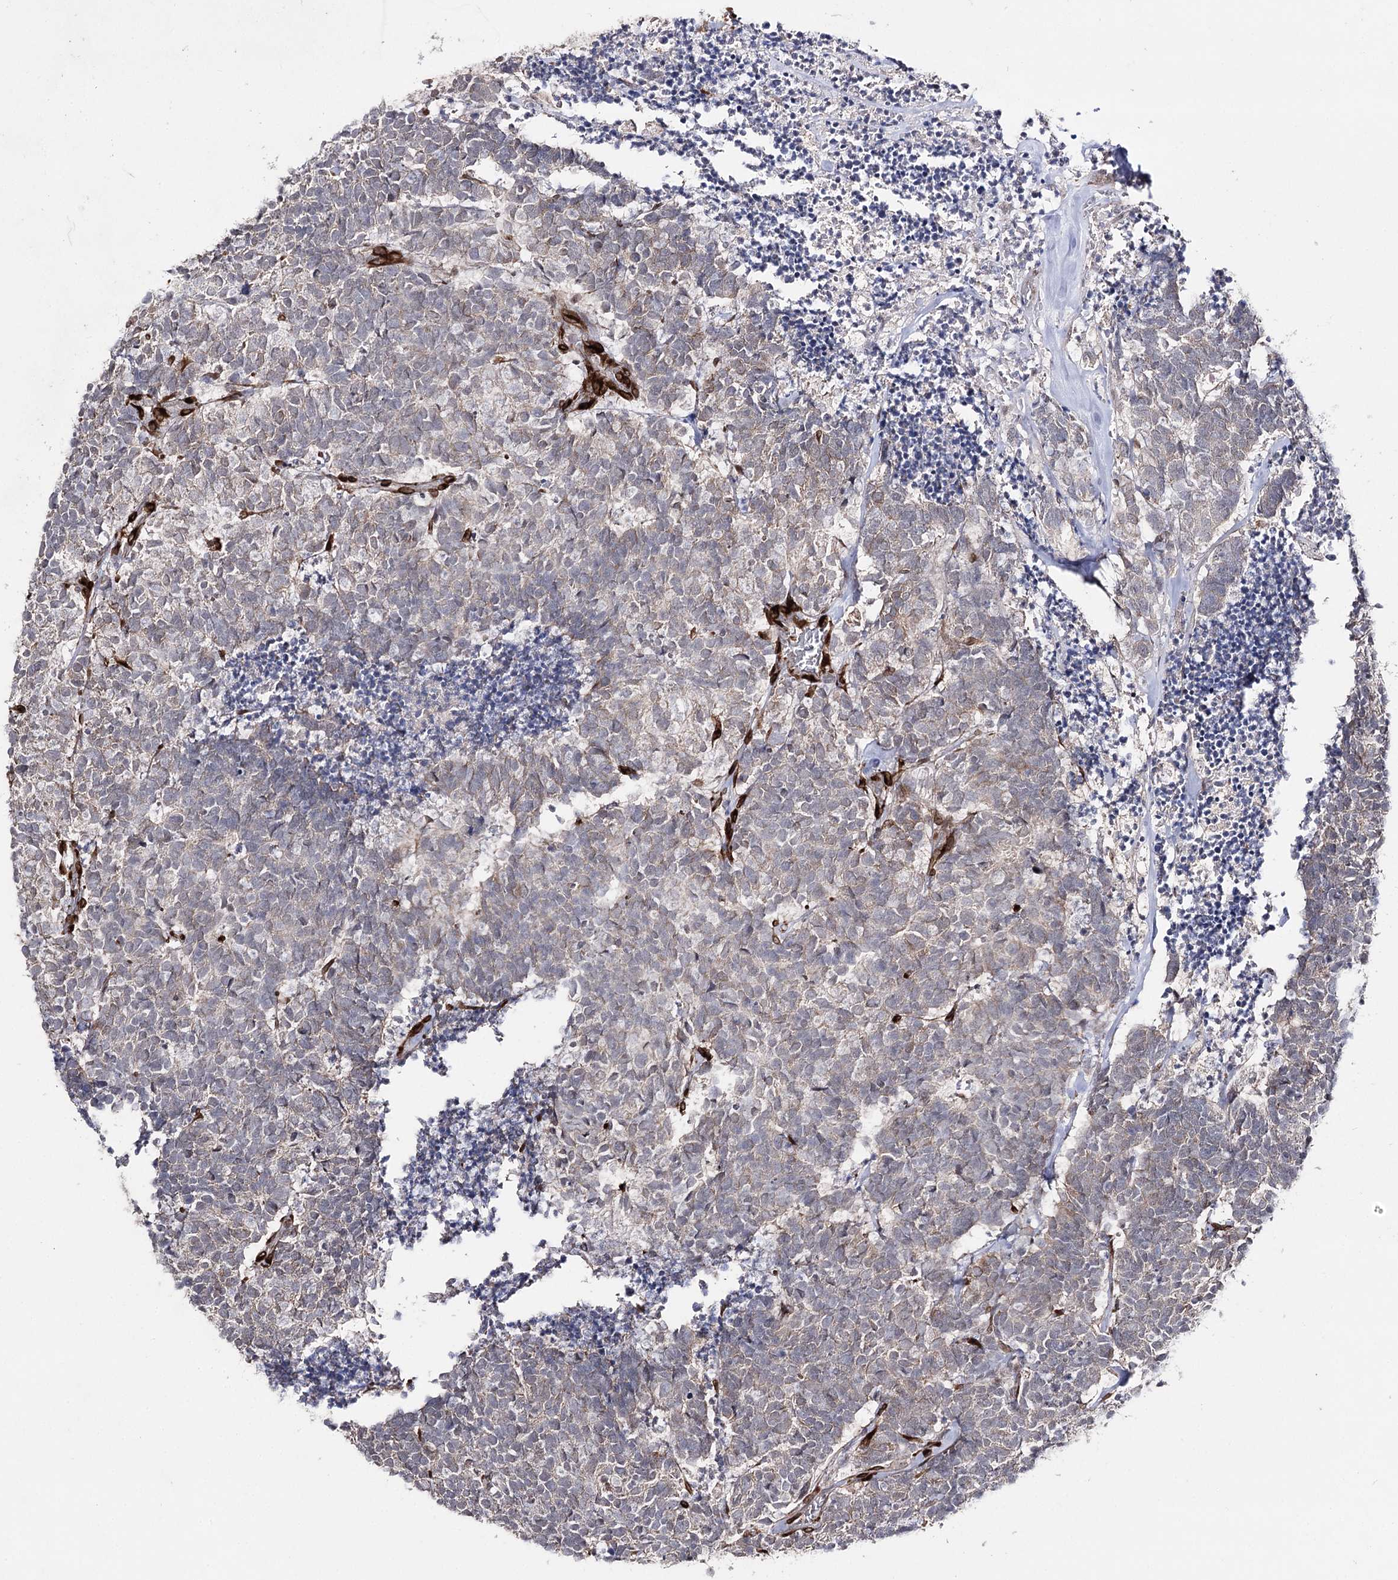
{"staining": {"intensity": "negative", "quantity": "none", "location": "none"}, "tissue": "carcinoid", "cell_type": "Tumor cells", "image_type": "cancer", "snomed": [{"axis": "morphology", "description": "Carcinoma, NOS"}, {"axis": "morphology", "description": "Carcinoid, malignant, NOS"}, {"axis": "topography", "description": "Urinary bladder"}], "caption": "Tumor cells are negative for protein expression in human carcinoid (malignant). Nuclei are stained in blue.", "gene": "HSD11B2", "patient": {"sex": "male", "age": 57}}